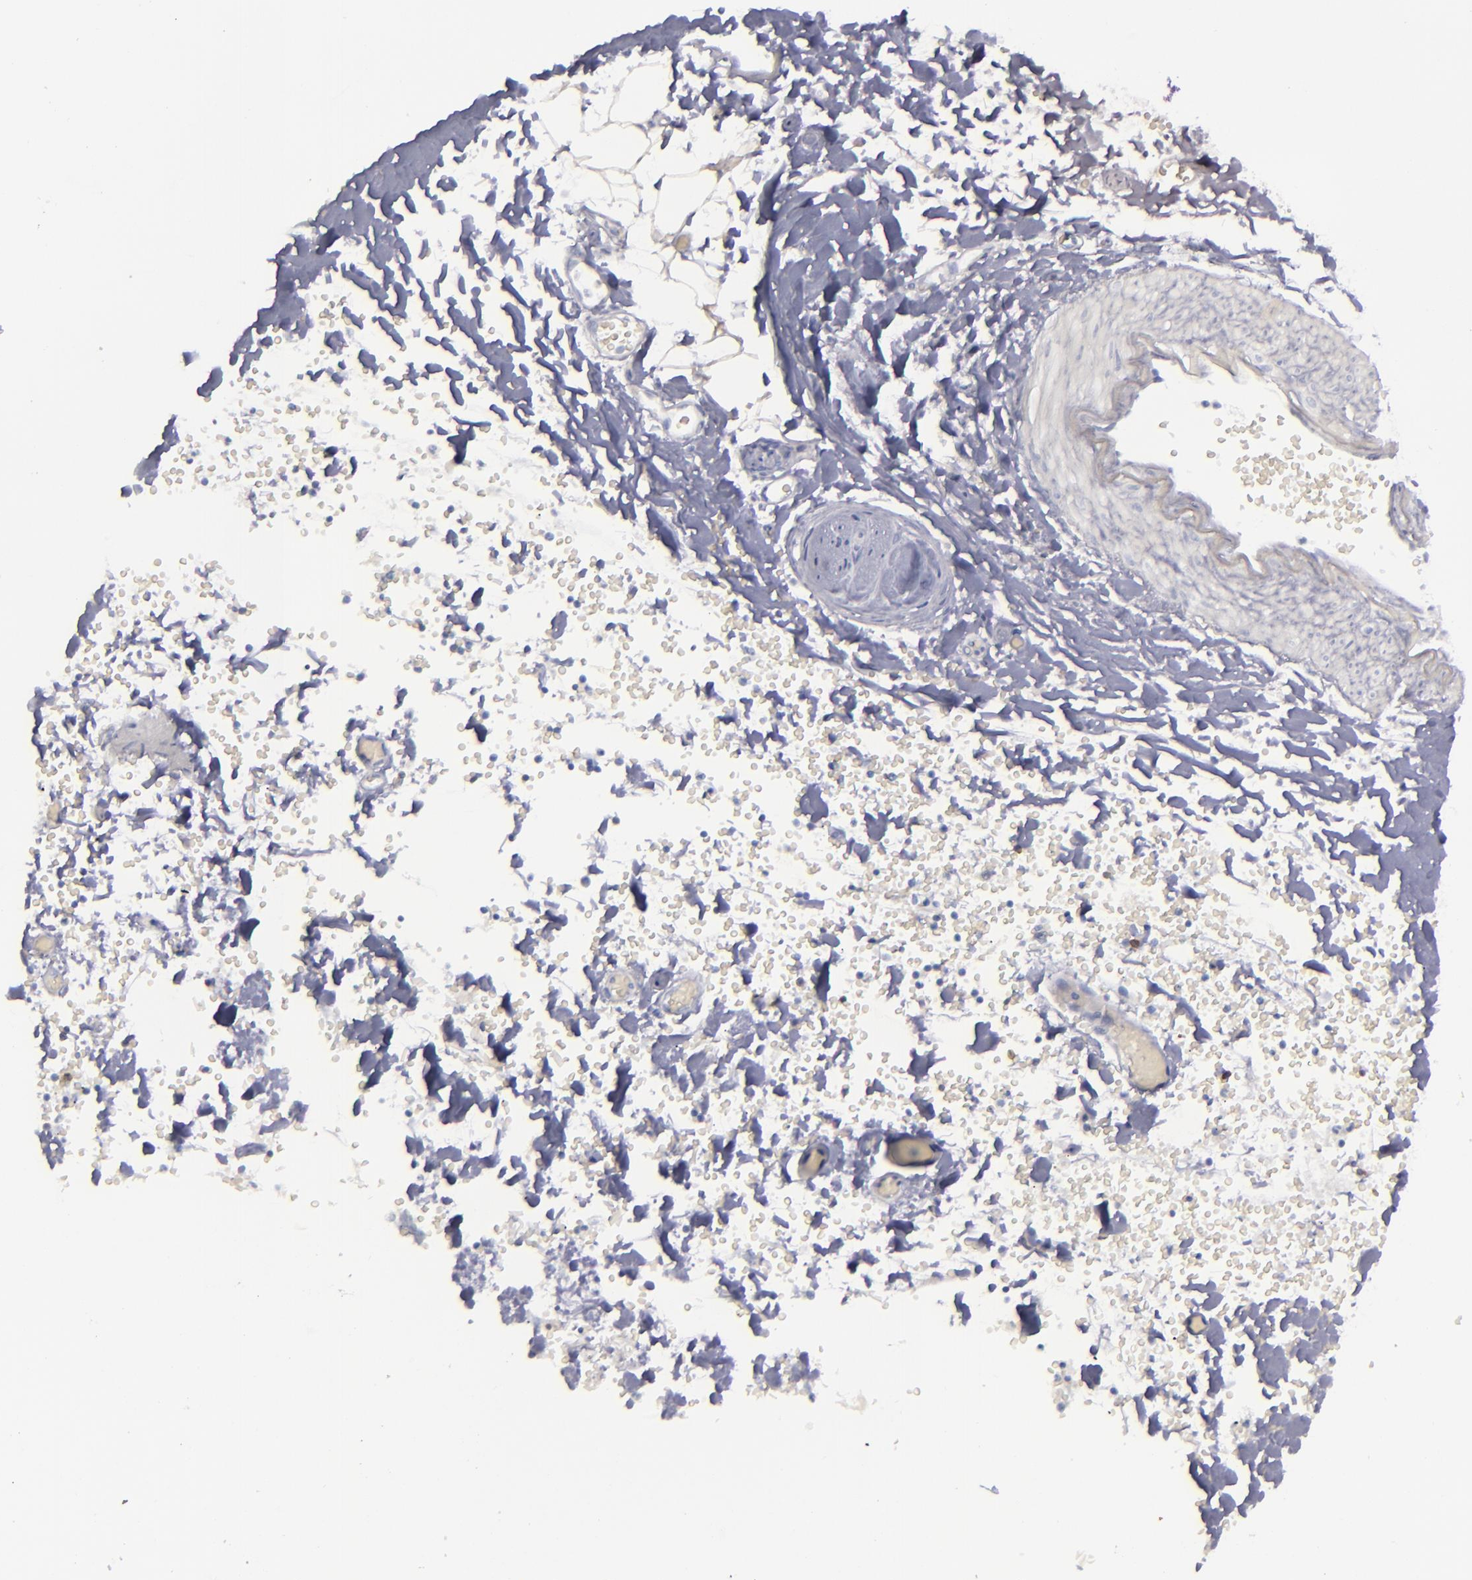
{"staining": {"intensity": "negative", "quantity": "none", "location": "none"}, "tissue": "adipose tissue", "cell_type": "Adipocytes", "image_type": "normal", "snomed": [{"axis": "morphology", "description": "Normal tissue, NOS"}, {"axis": "topography", "description": "Bronchus"}, {"axis": "topography", "description": "Lung"}], "caption": "High magnification brightfield microscopy of benign adipose tissue stained with DAB (brown) and counterstained with hematoxylin (blue): adipocytes show no significant expression. Nuclei are stained in blue.", "gene": "CD22", "patient": {"sex": "female", "age": 56}}